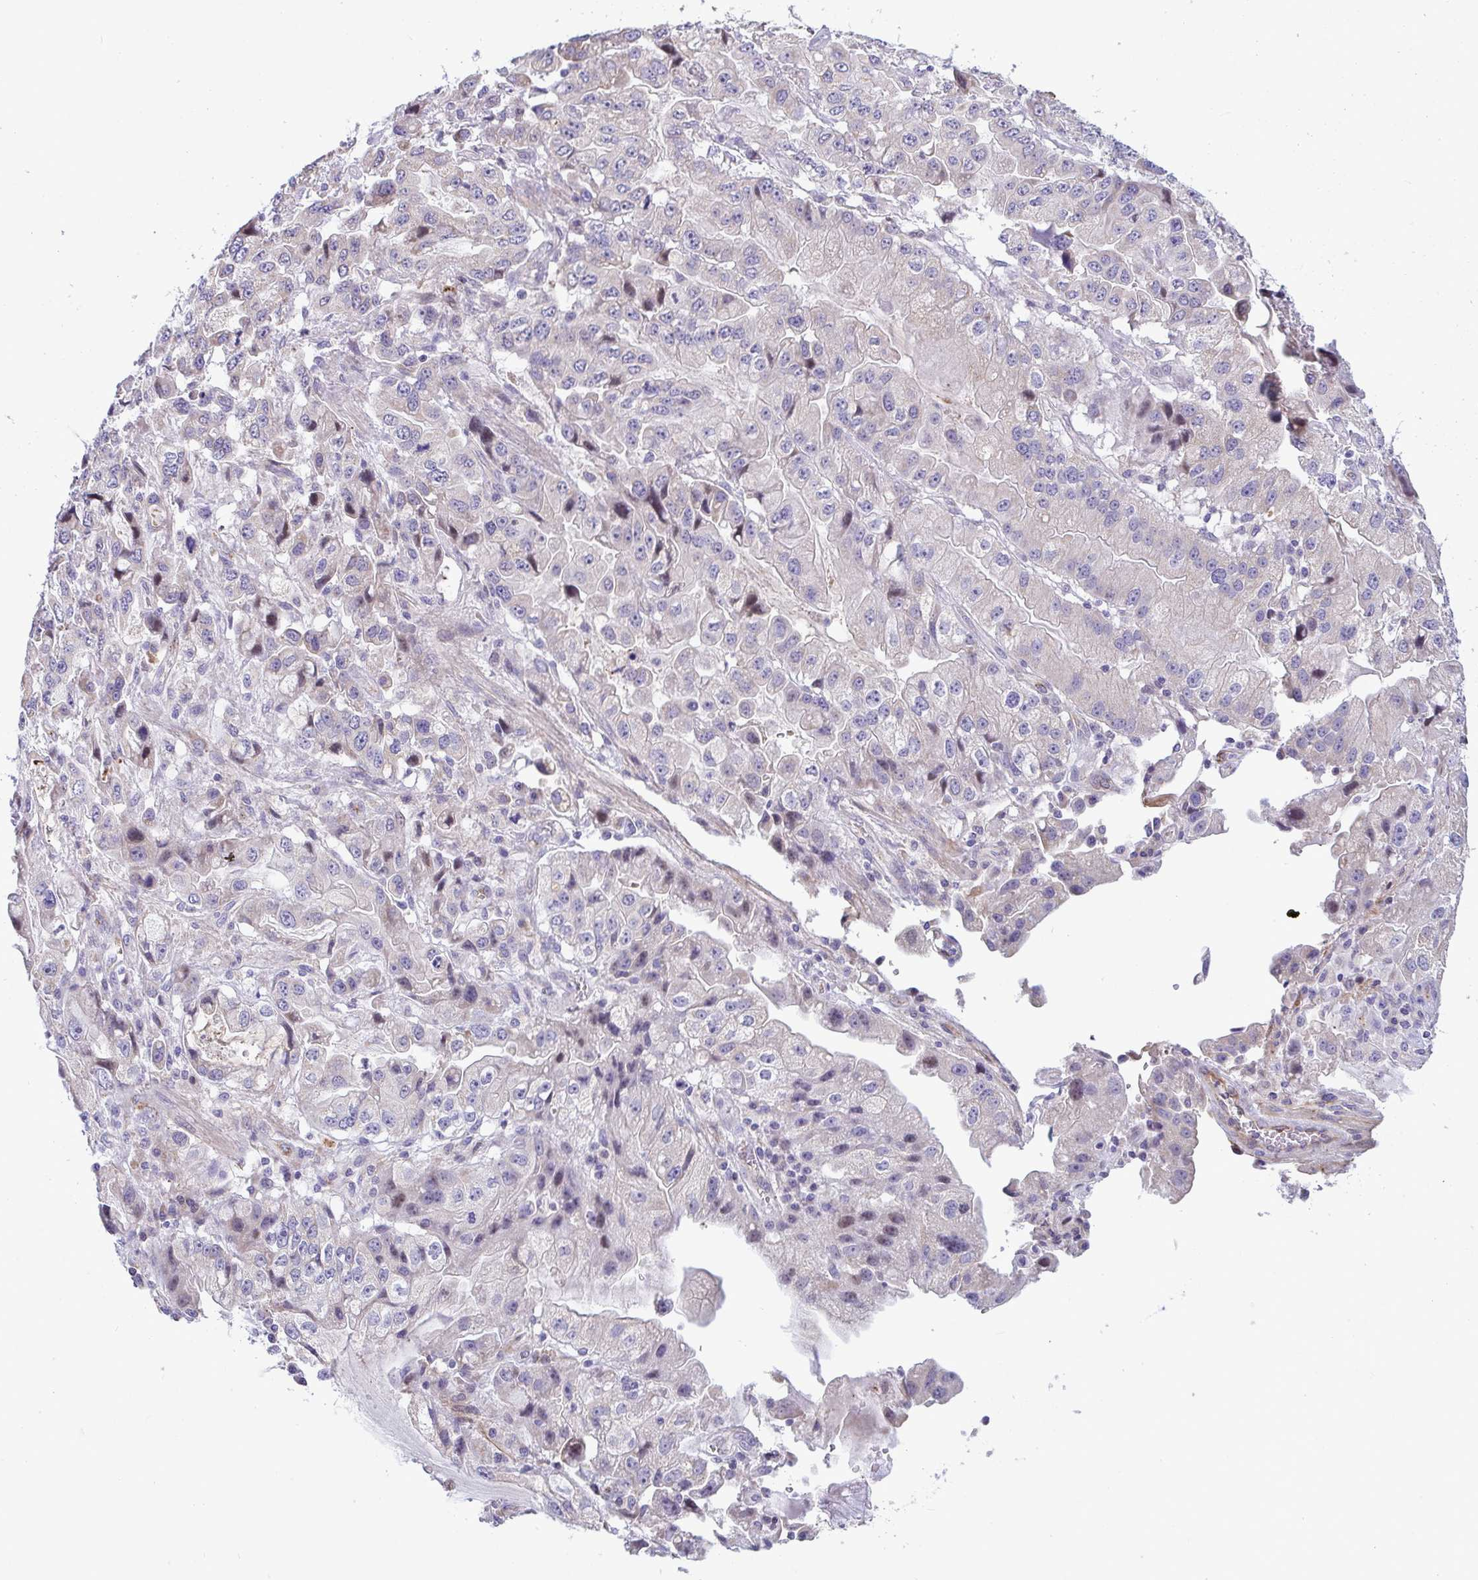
{"staining": {"intensity": "negative", "quantity": "none", "location": "none"}, "tissue": "stomach cancer", "cell_type": "Tumor cells", "image_type": "cancer", "snomed": [{"axis": "morphology", "description": "Adenocarcinoma, NOS"}, {"axis": "topography", "description": "Stomach, lower"}], "caption": "Immunohistochemistry (IHC) histopathology image of stomach cancer (adenocarcinoma) stained for a protein (brown), which reveals no staining in tumor cells.", "gene": "IL37", "patient": {"sex": "female", "age": 93}}